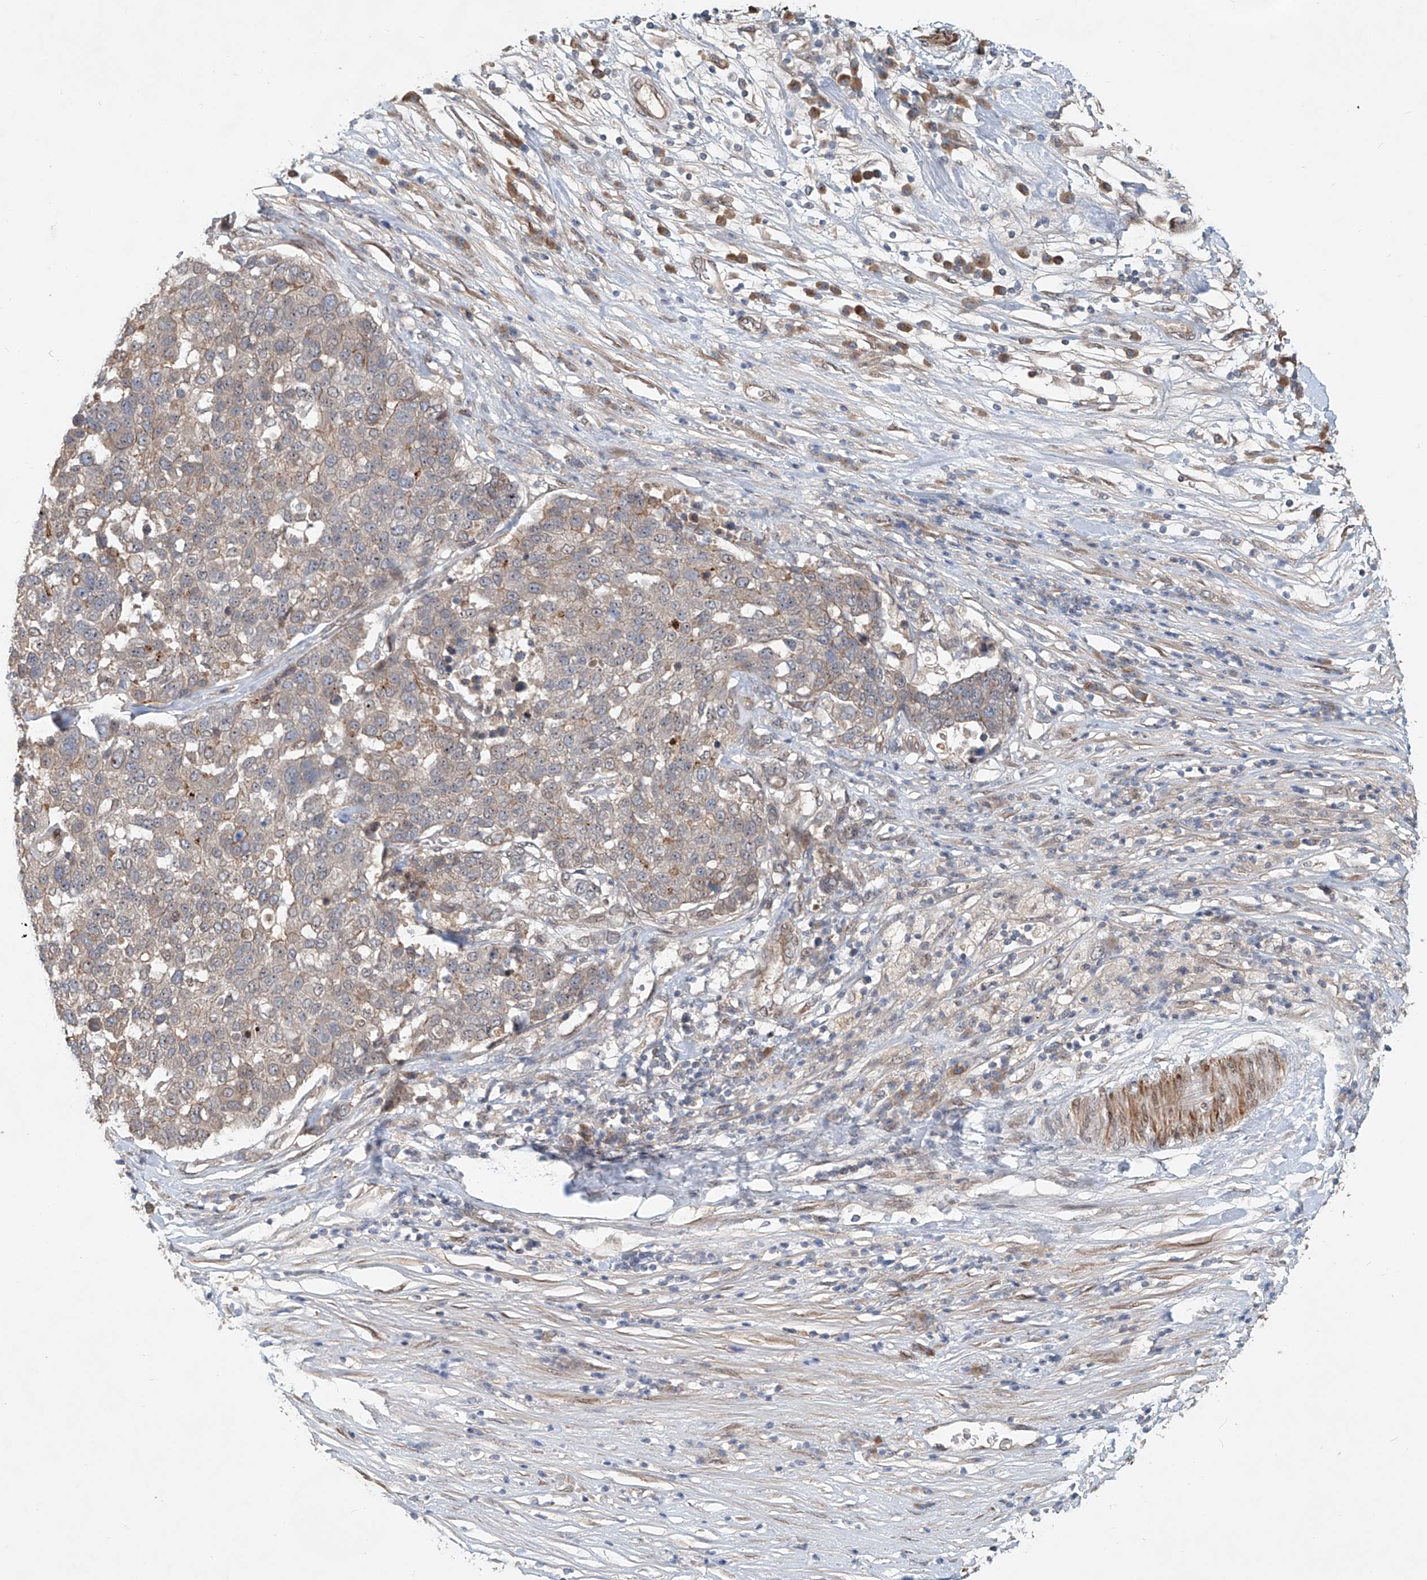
{"staining": {"intensity": "weak", "quantity": "<25%", "location": "cytoplasmic/membranous"}, "tissue": "pancreatic cancer", "cell_type": "Tumor cells", "image_type": "cancer", "snomed": [{"axis": "morphology", "description": "Adenocarcinoma, NOS"}, {"axis": "topography", "description": "Pancreas"}], "caption": "Protein analysis of adenocarcinoma (pancreatic) exhibits no significant expression in tumor cells. Nuclei are stained in blue.", "gene": "SASH1", "patient": {"sex": "female", "age": 61}}